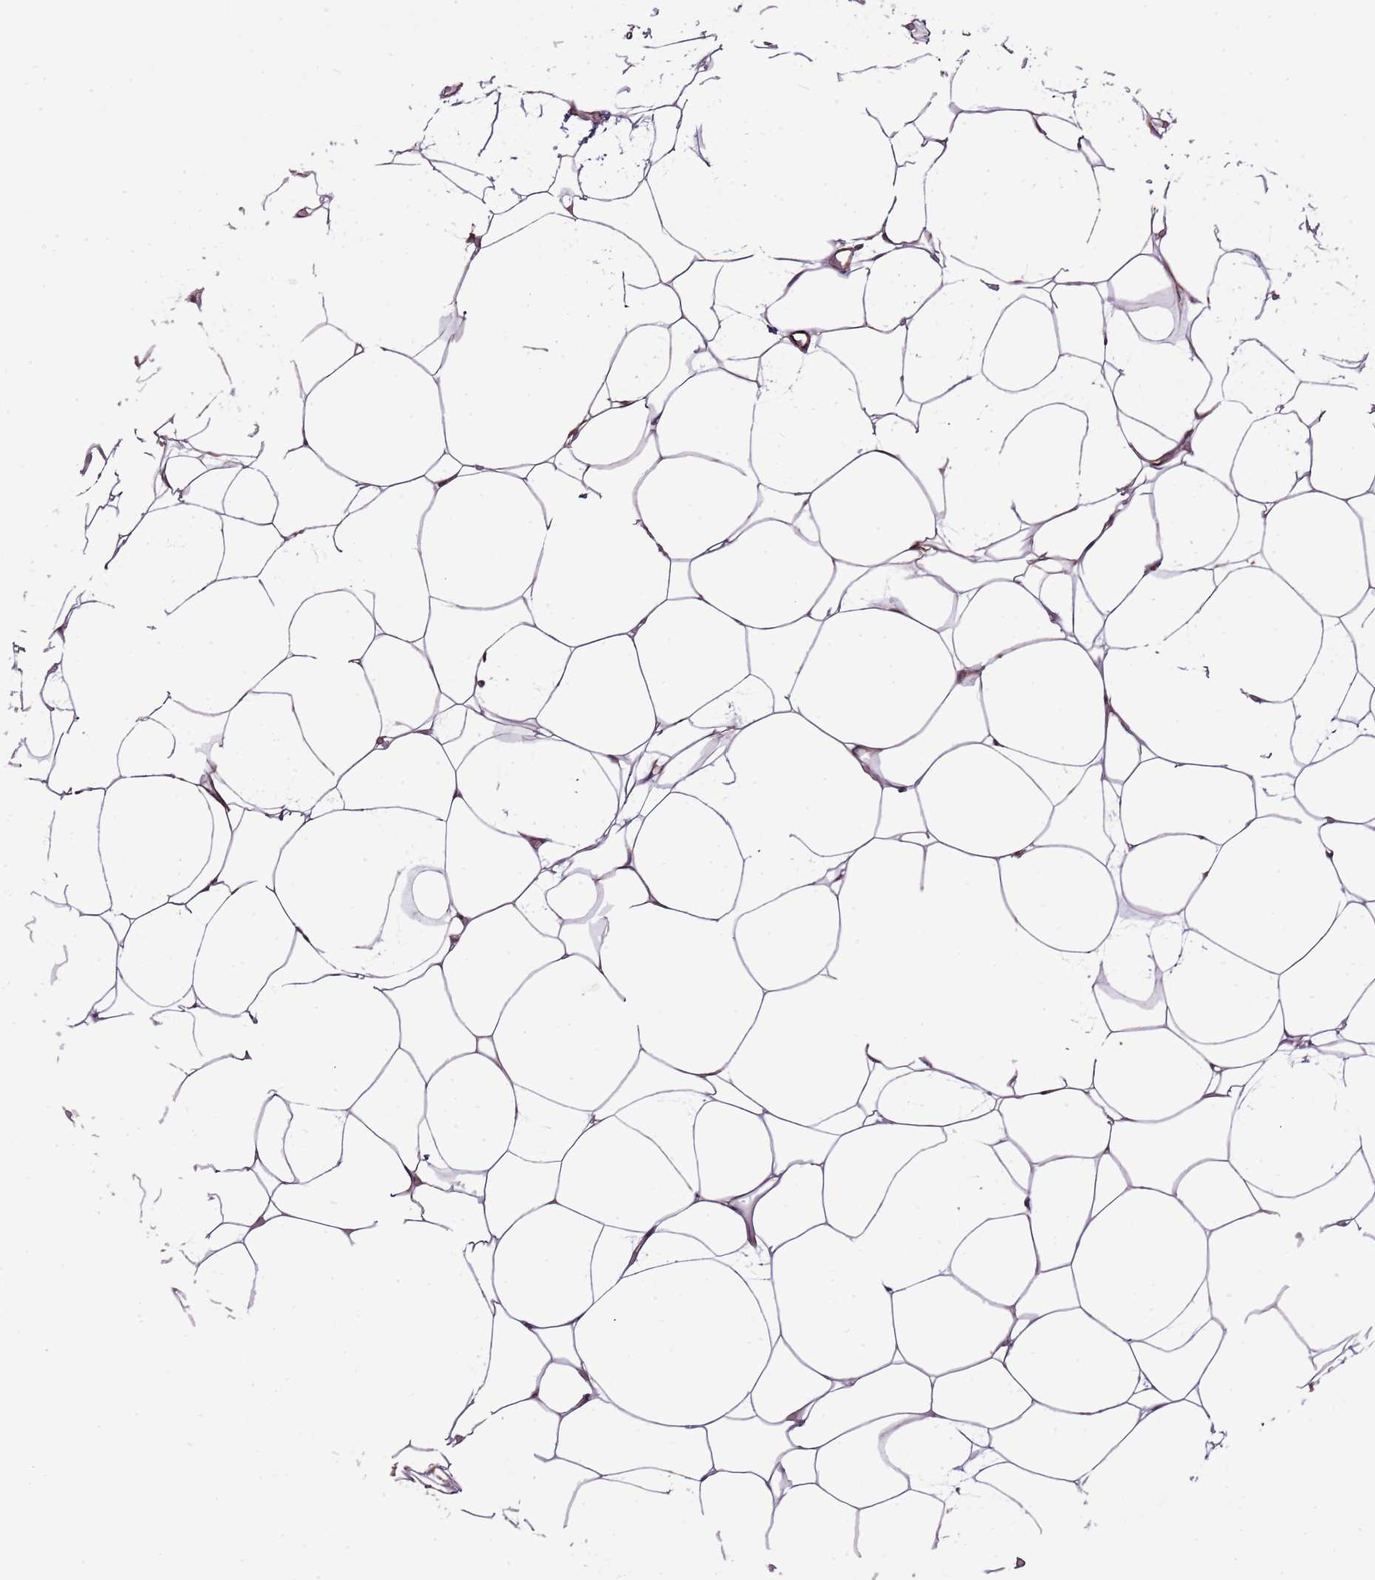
{"staining": {"intensity": "moderate", "quantity": "<25%", "location": "cytoplasmic/membranous"}, "tissue": "adipose tissue", "cell_type": "Adipocytes", "image_type": "normal", "snomed": [{"axis": "morphology", "description": "Normal tissue, NOS"}, {"axis": "topography", "description": "Breast"}], "caption": "Moderate cytoplasmic/membranous positivity for a protein is seen in approximately <25% of adipocytes of unremarkable adipose tissue using IHC.", "gene": "ZNF786", "patient": {"sex": "female", "age": 23}}